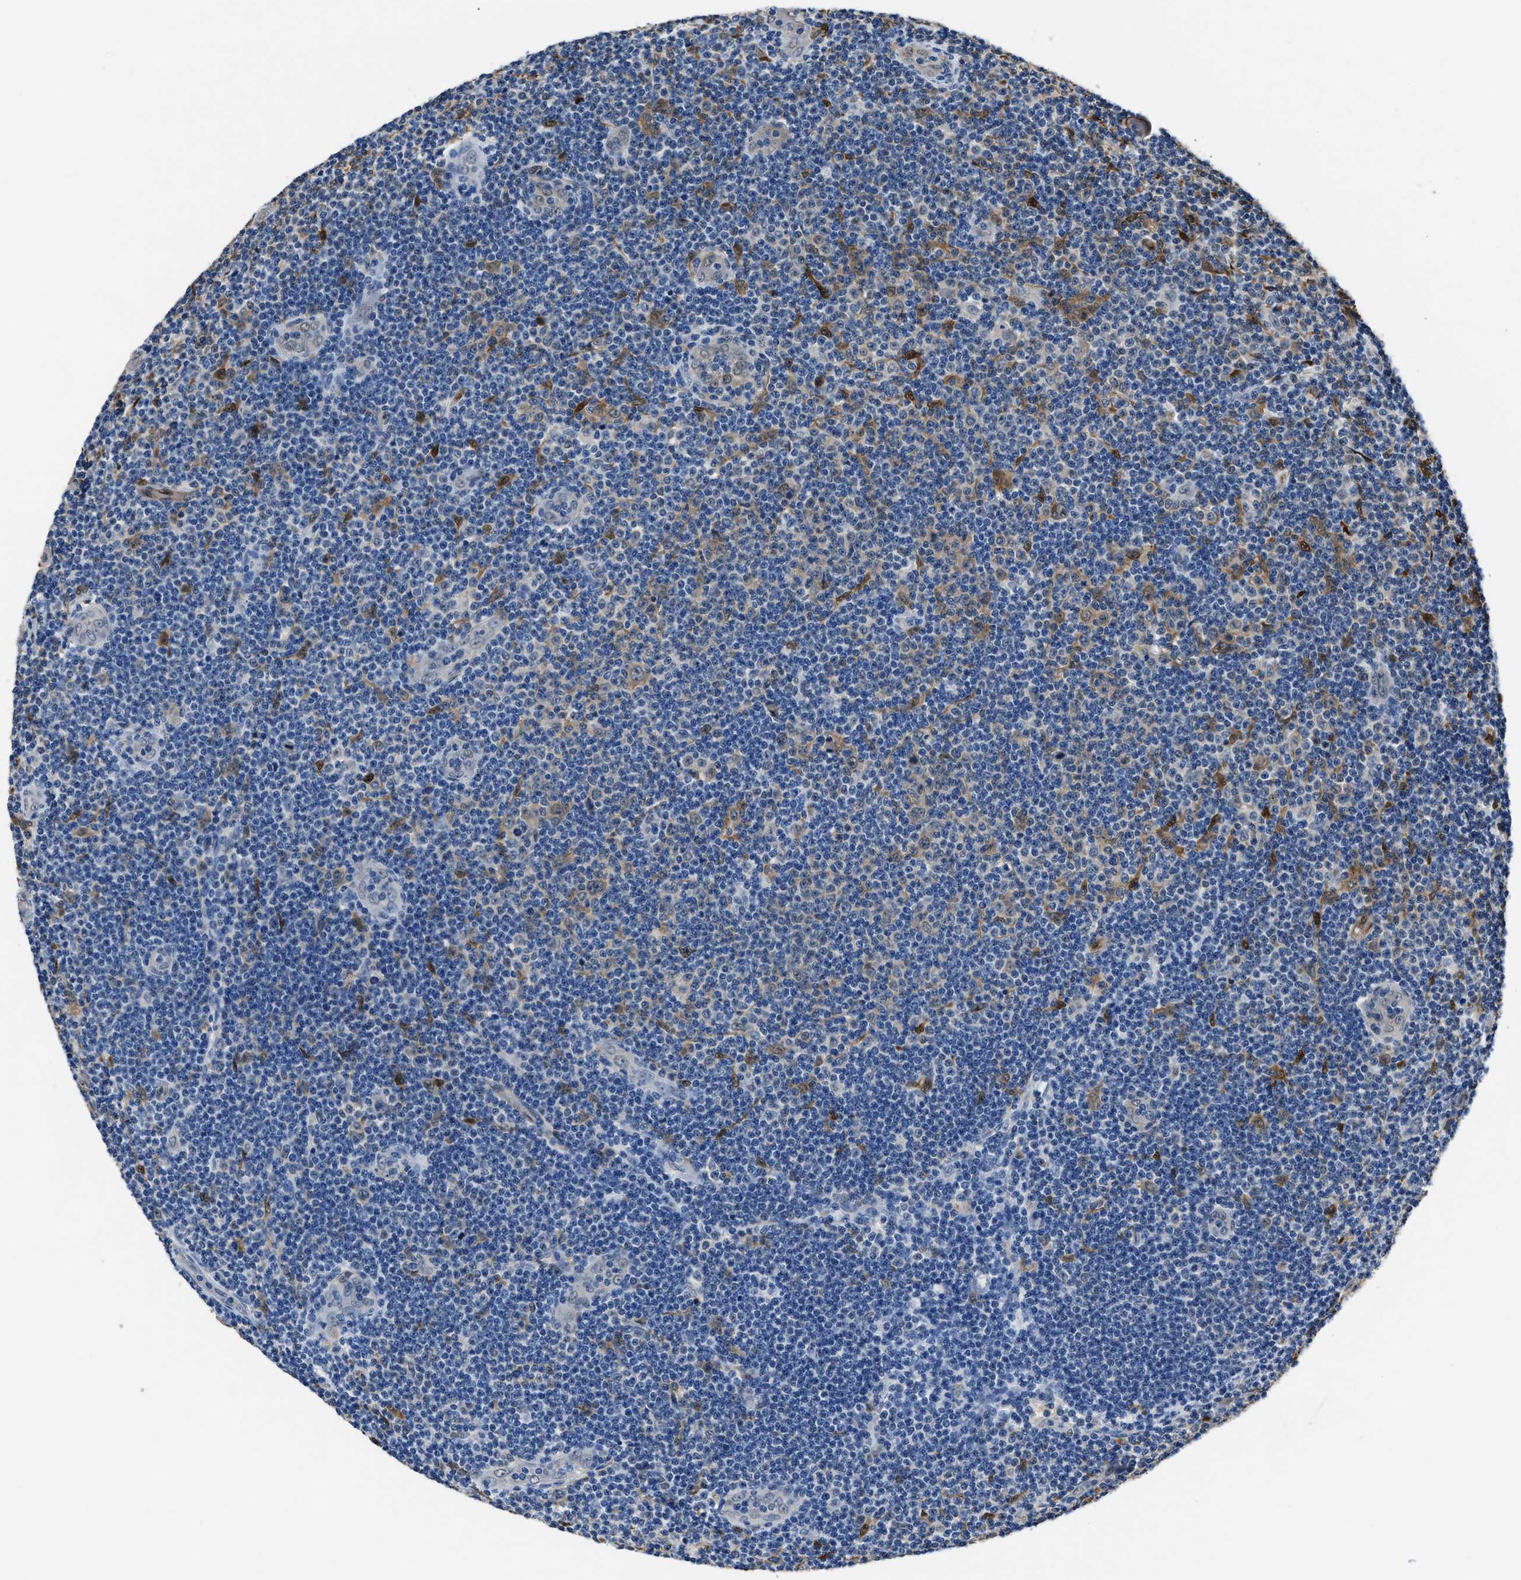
{"staining": {"intensity": "negative", "quantity": "none", "location": "none"}, "tissue": "lymphoma", "cell_type": "Tumor cells", "image_type": "cancer", "snomed": [{"axis": "morphology", "description": "Malignant lymphoma, non-Hodgkin's type, Low grade"}, {"axis": "topography", "description": "Lymph node"}], "caption": "The histopathology image exhibits no significant staining in tumor cells of low-grade malignant lymphoma, non-Hodgkin's type.", "gene": "PPA1", "patient": {"sex": "male", "age": 83}}